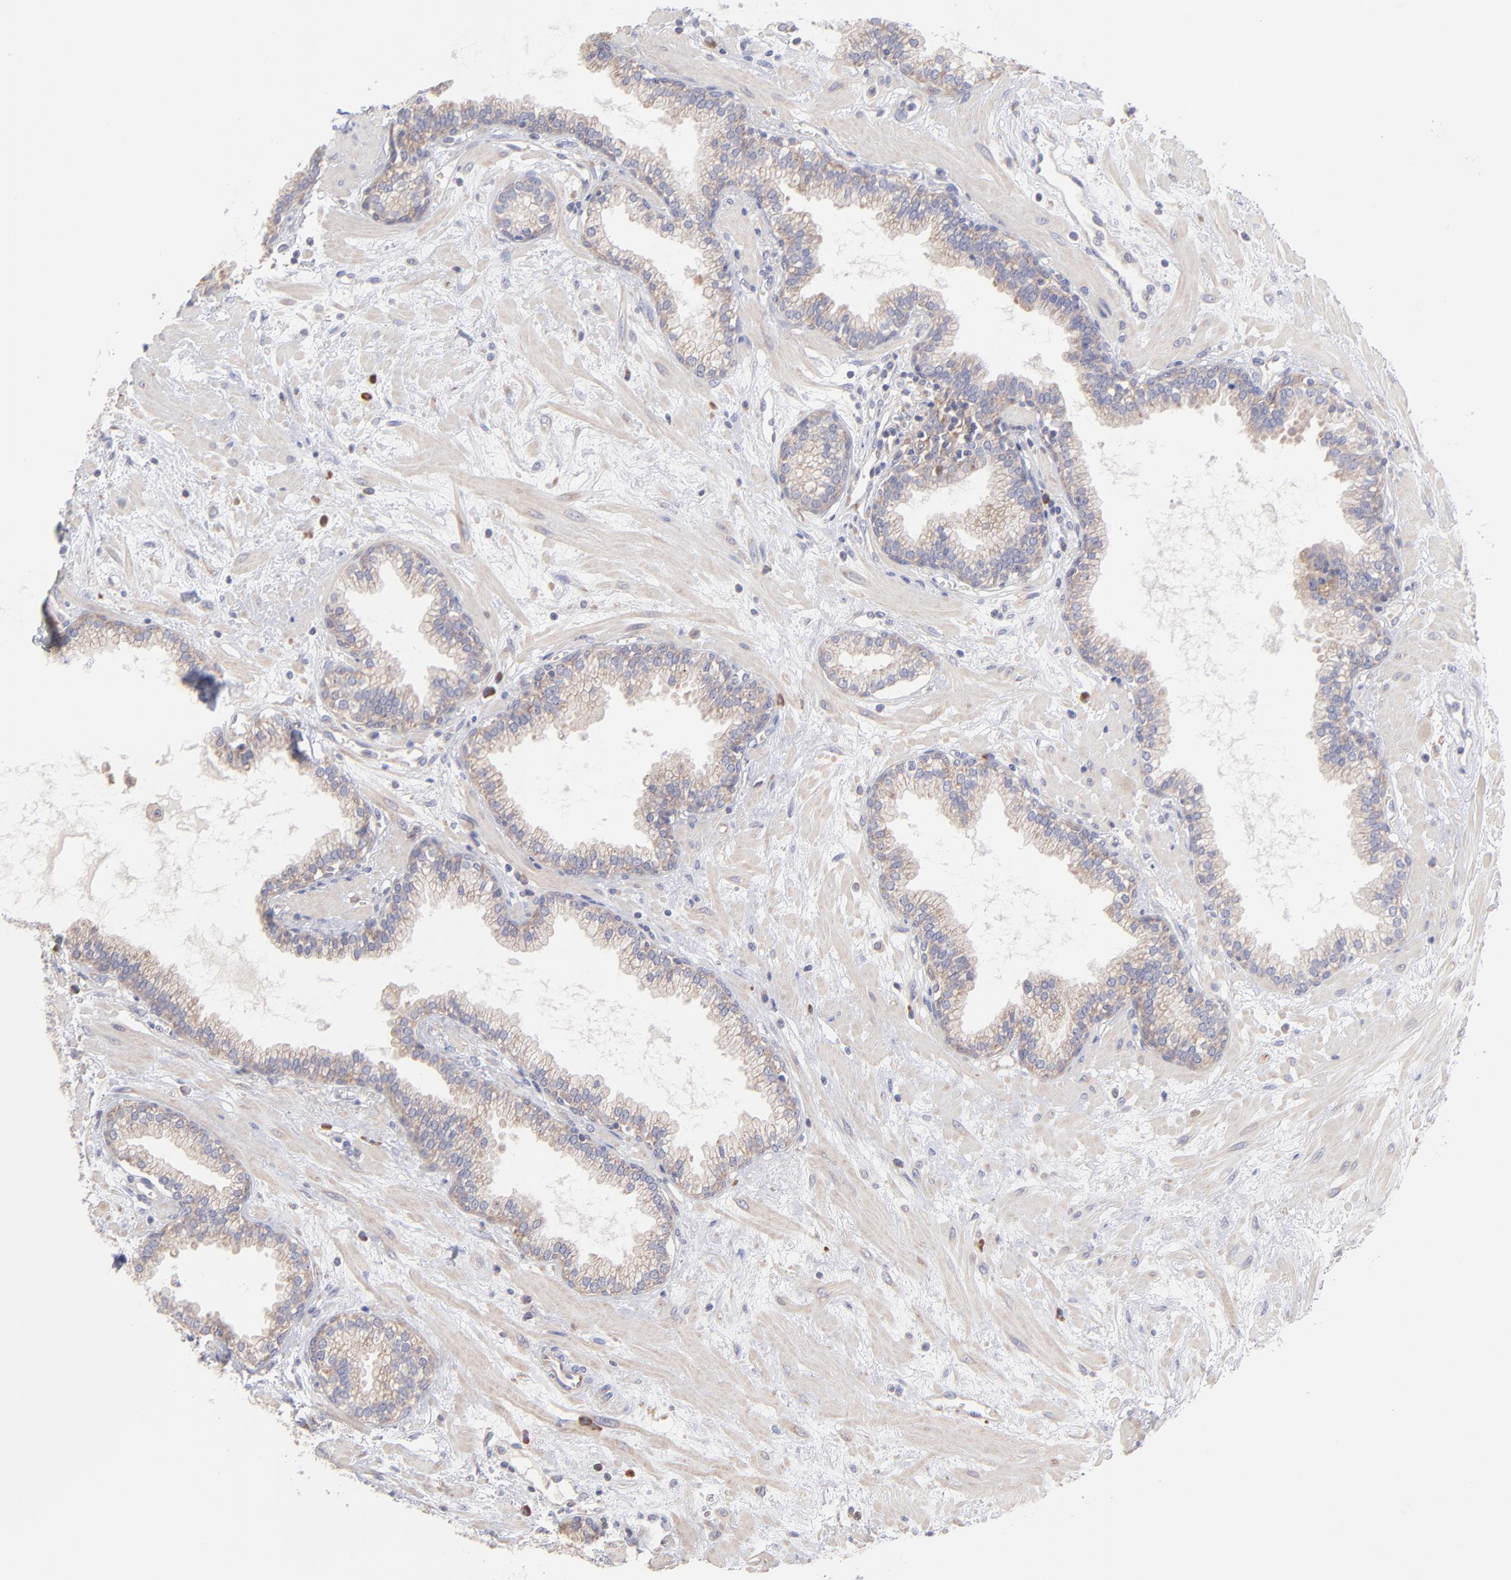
{"staining": {"intensity": "weak", "quantity": "<25%", "location": "cytoplasmic/membranous"}, "tissue": "prostate", "cell_type": "Glandular cells", "image_type": "normal", "snomed": [{"axis": "morphology", "description": "Normal tissue, NOS"}, {"axis": "topography", "description": "Prostate"}], "caption": "Image shows no protein staining in glandular cells of normal prostate.", "gene": "RPLP0", "patient": {"sex": "male", "age": 64}}